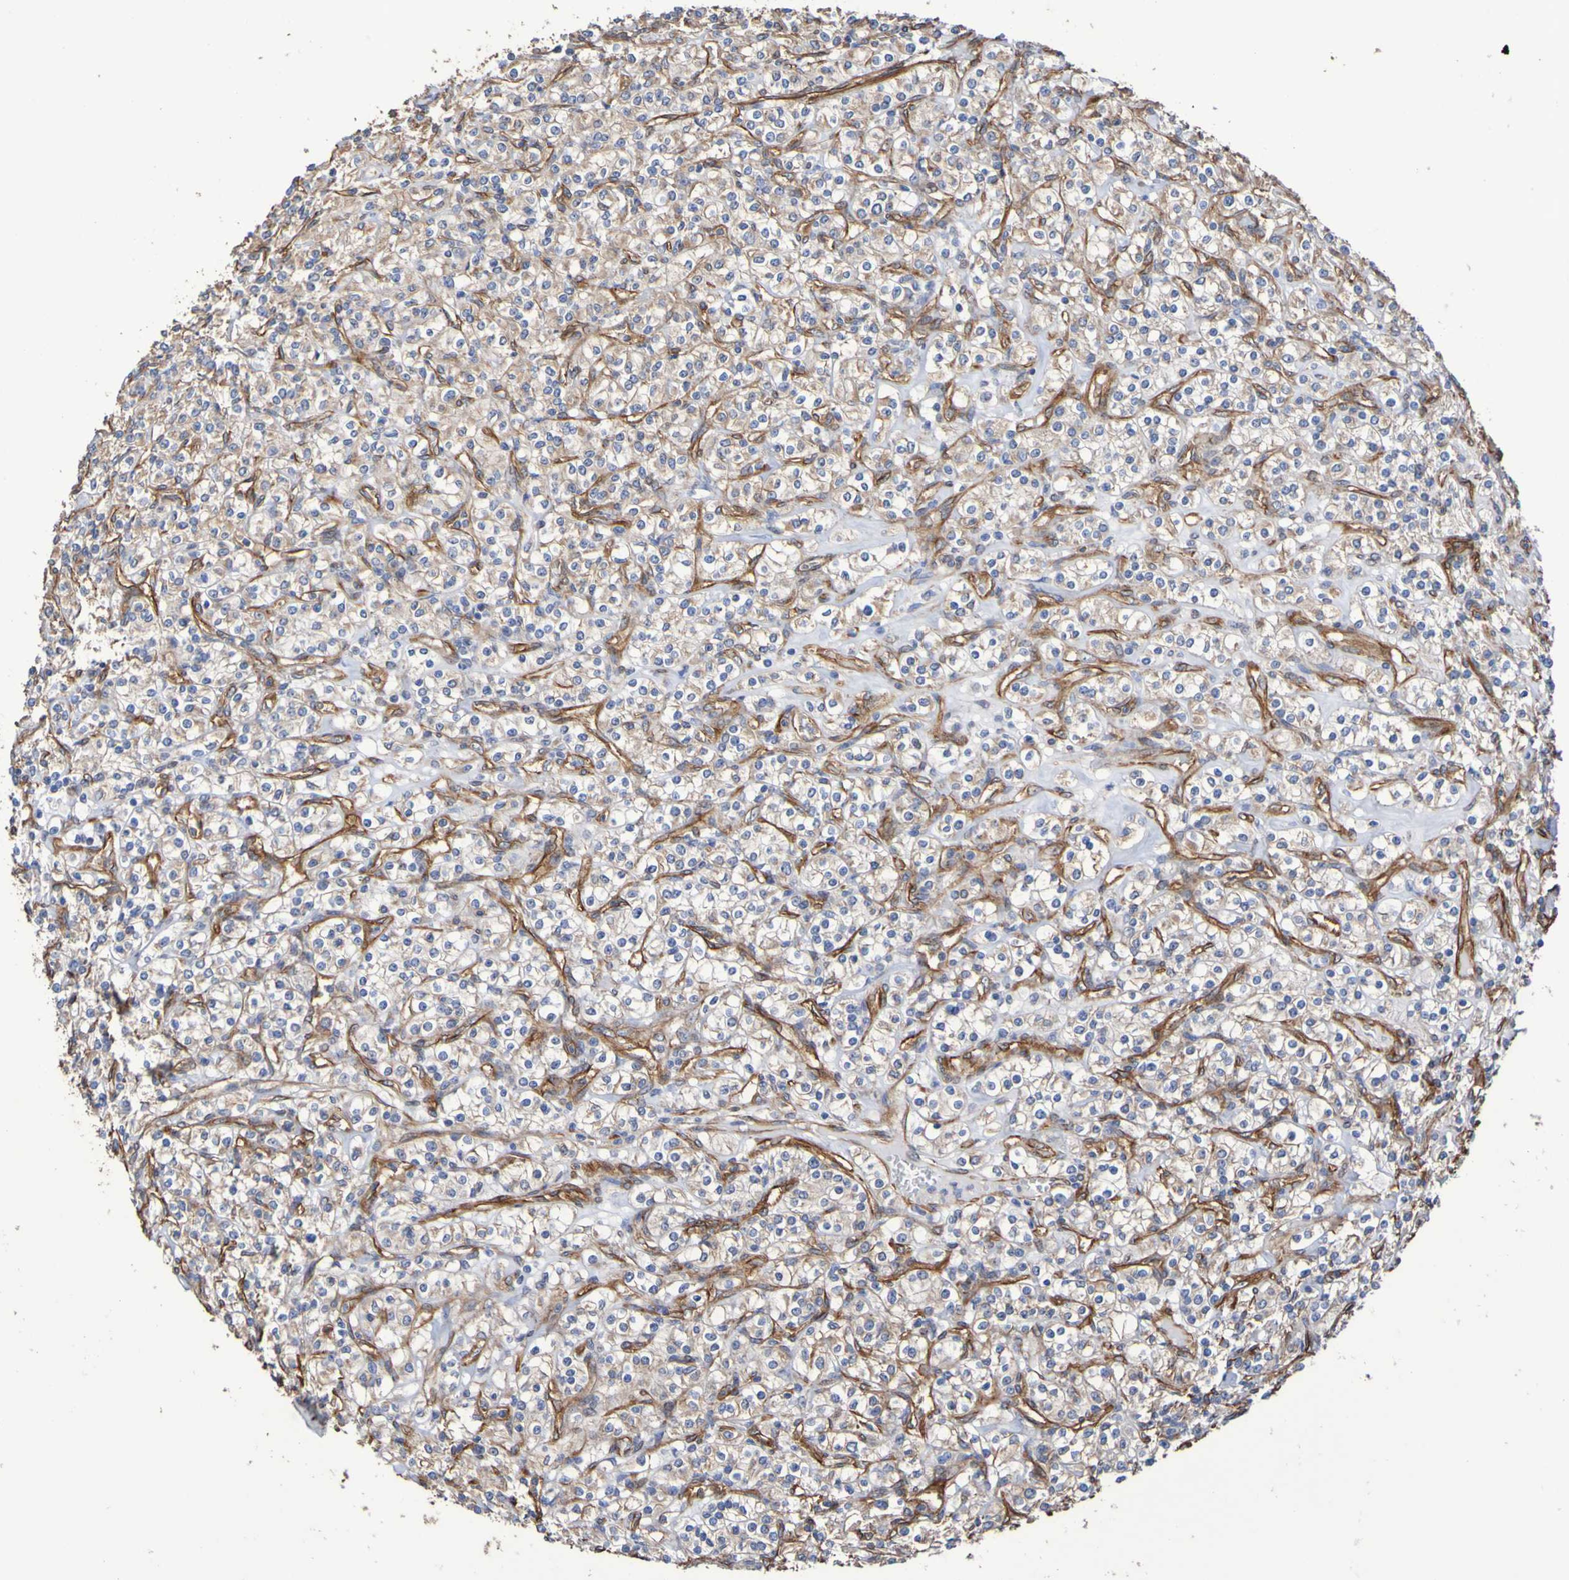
{"staining": {"intensity": "weak", "quantity": "25%-75%", "location": "cytoplasmic/membranous"}, "tissue": "renal cancer", "cell_type": "Tumor cells", "image_type": "cancer", "snomed": [{"axis": "morphology", "description": "Adenocarcinoma, NOS"}, {"axis": "topography", "description": "Kidney"}], "caption": "Weak cytoplasmic/membranous expression is present in approximately 25%-75% of tumor cells in renal cancer (adenocarcinoma). The staining is performed using DAB brown chromogen to label protein expression. The nuclei are counter-stained blue using hematoxylin.", "gene": "ELMOD3", "patient": {"sex": "male", "age": 77}}